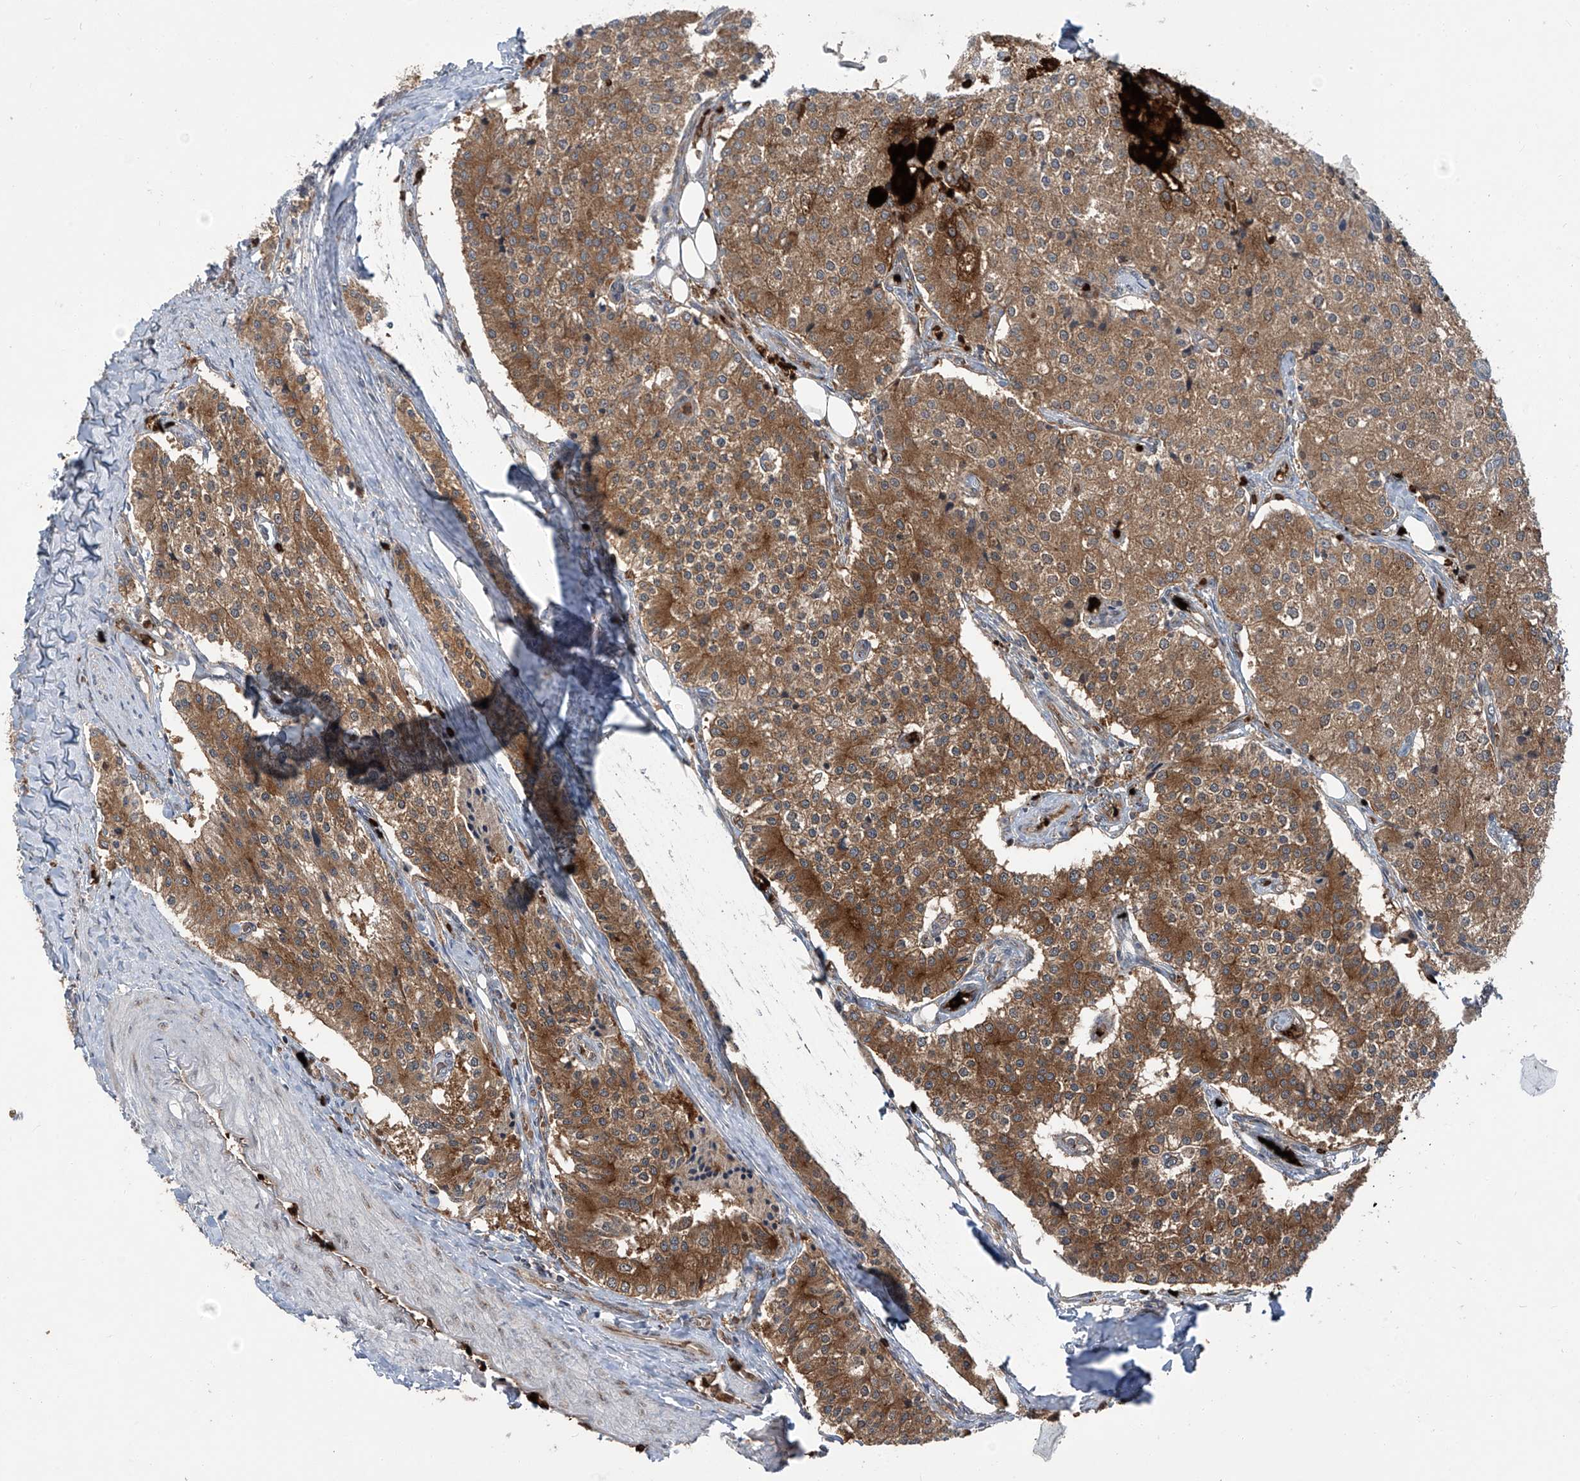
{"staining": {"intensity": "moderate", "quantity": ">75%", "location": "cytoplasmic/membranous"}, "tissue": "carcinoid", "cell_type": "Tumor cells", "image_type": "cancer", "snomed": [{"axis": "morphology", "description": "Carcinoid, malignant, NOS"}, {"axis": "topography", "description": "Colon"}], "caption": "An image of malignant carcinoid stained for a protein demonstrates moderate cytoplasmic/membranous brown staining in tumor cells. (brown staining indicates protein expression, while blue staining denotes nuclei).", "gene": "ZDHHC9", "patient": {"sex": "female", "age": 52}}